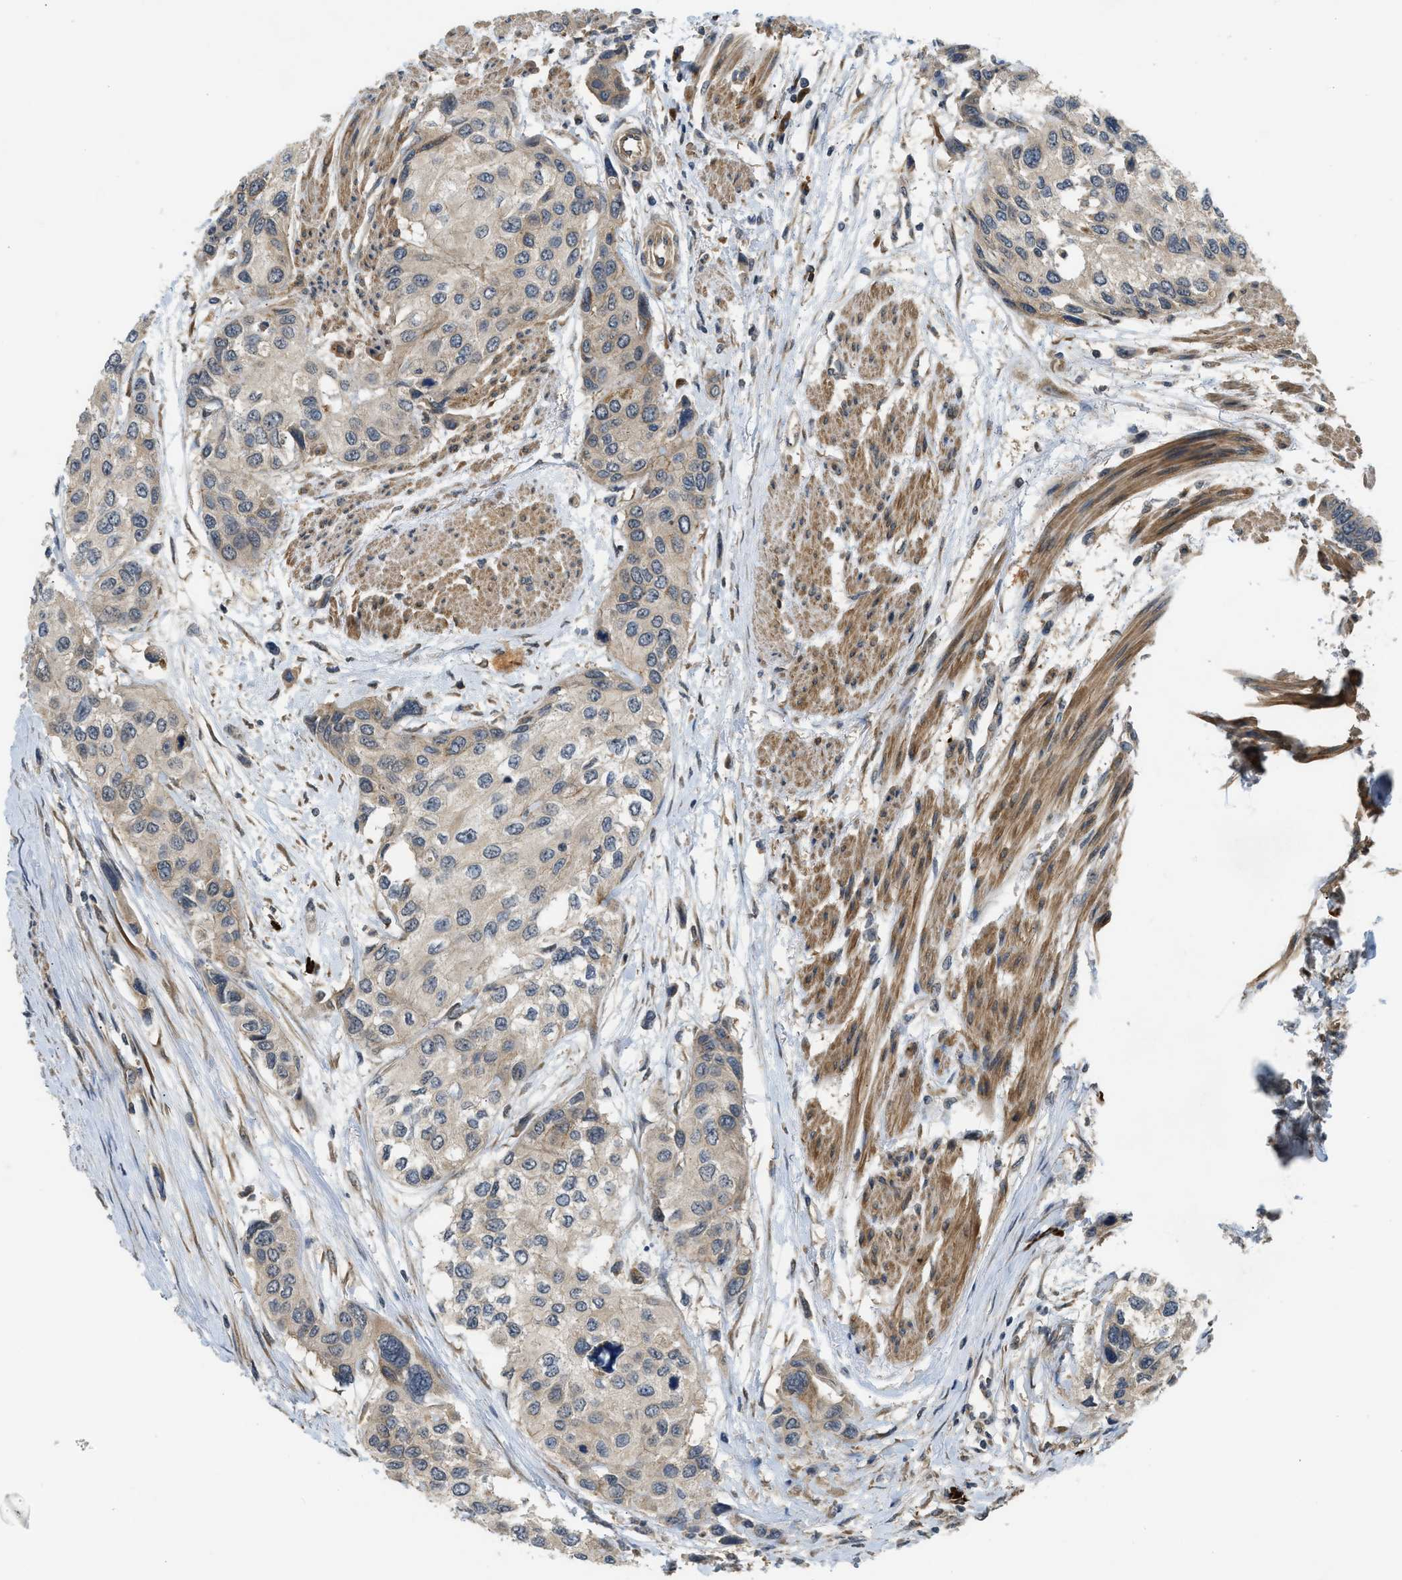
{"staining": {"intensity": "weak", "quantity": "<25%", "location": "cytoplasmic/membranous"}, "tissue": "urothelial cancer", "cell_type": "Tumor cells", "image_type": "cancer", "snomed": [{"axis": "morphology", "description": "Urothelial carcinoma, High grade"}, {"axis": "topography", "description": "Urinary bladder"}], "caption": "Micrograph shows no protein positivity in tumor cells of urothelial cancer tissue.", "gene": "ADCY8", "patient": {"sex": "female", "age": 56}}